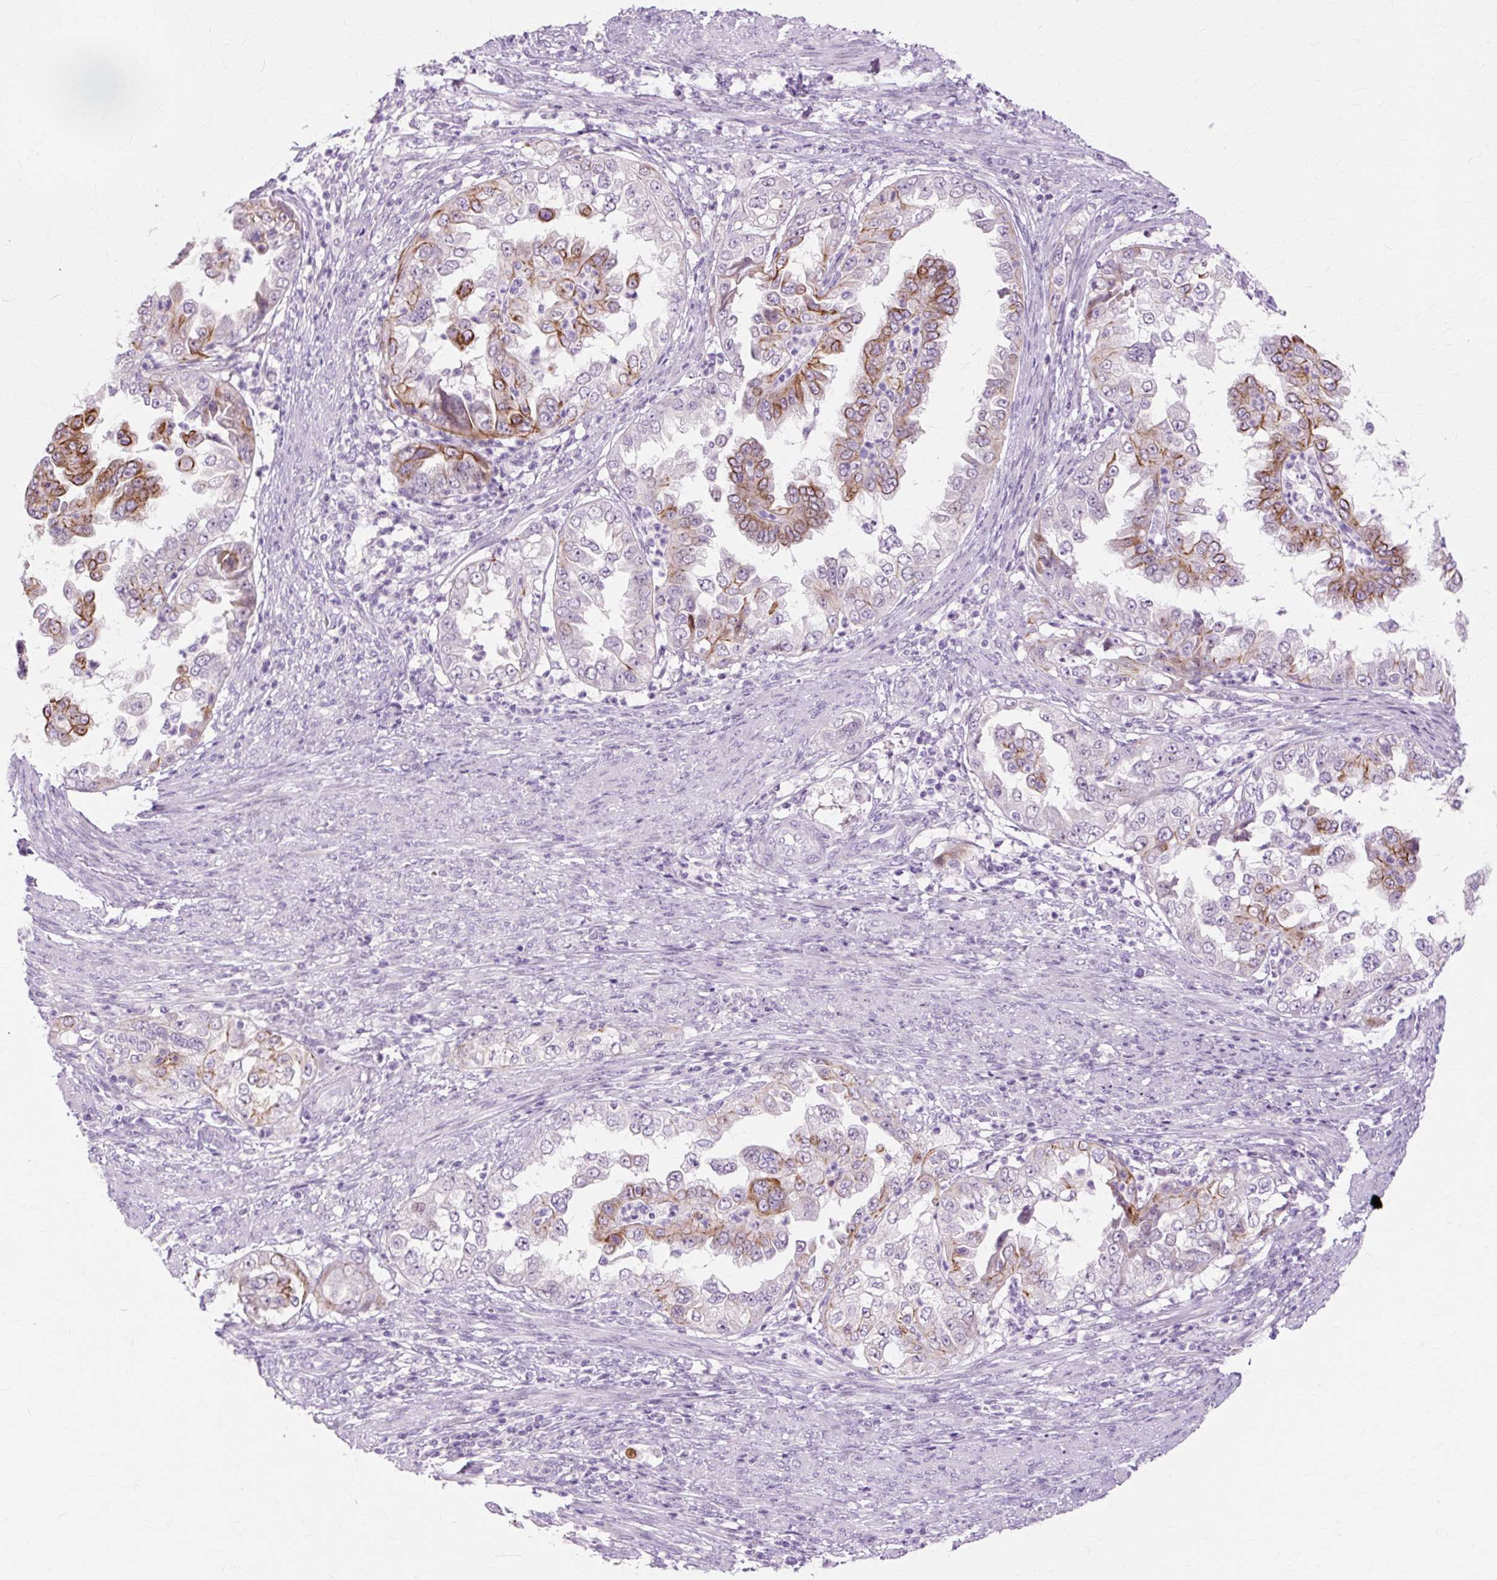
{"staining": {"intensity": "strong", "quantity": "25%-75%", "location": "cytoplasmic/membranous"}, "tissue": "endometrial cancer", "cell_type": "Tumor cells", "image_type": "cancer", "snomed": [{"axis": "morphology", "description": "Adenocarcinoma, NOS"}, {"axis": "topography", "description": "Endometrium"}], "caption": "Immunohistochemistry (IHC) staining of endometrial cancer (adenocarcinoma), which demonstrates high levels of strong cytoplasmic/membranous expression in approximately 25%-75% of tumor cells indicating strong cytoplasmic/membranous protein positivity. The staining was performed using DAB (brown) for protein detection and nuclei were counterstained in hematoxylin (blue).", "gene": "IRX2", "patient": {"sex": "female", "age": 85}}